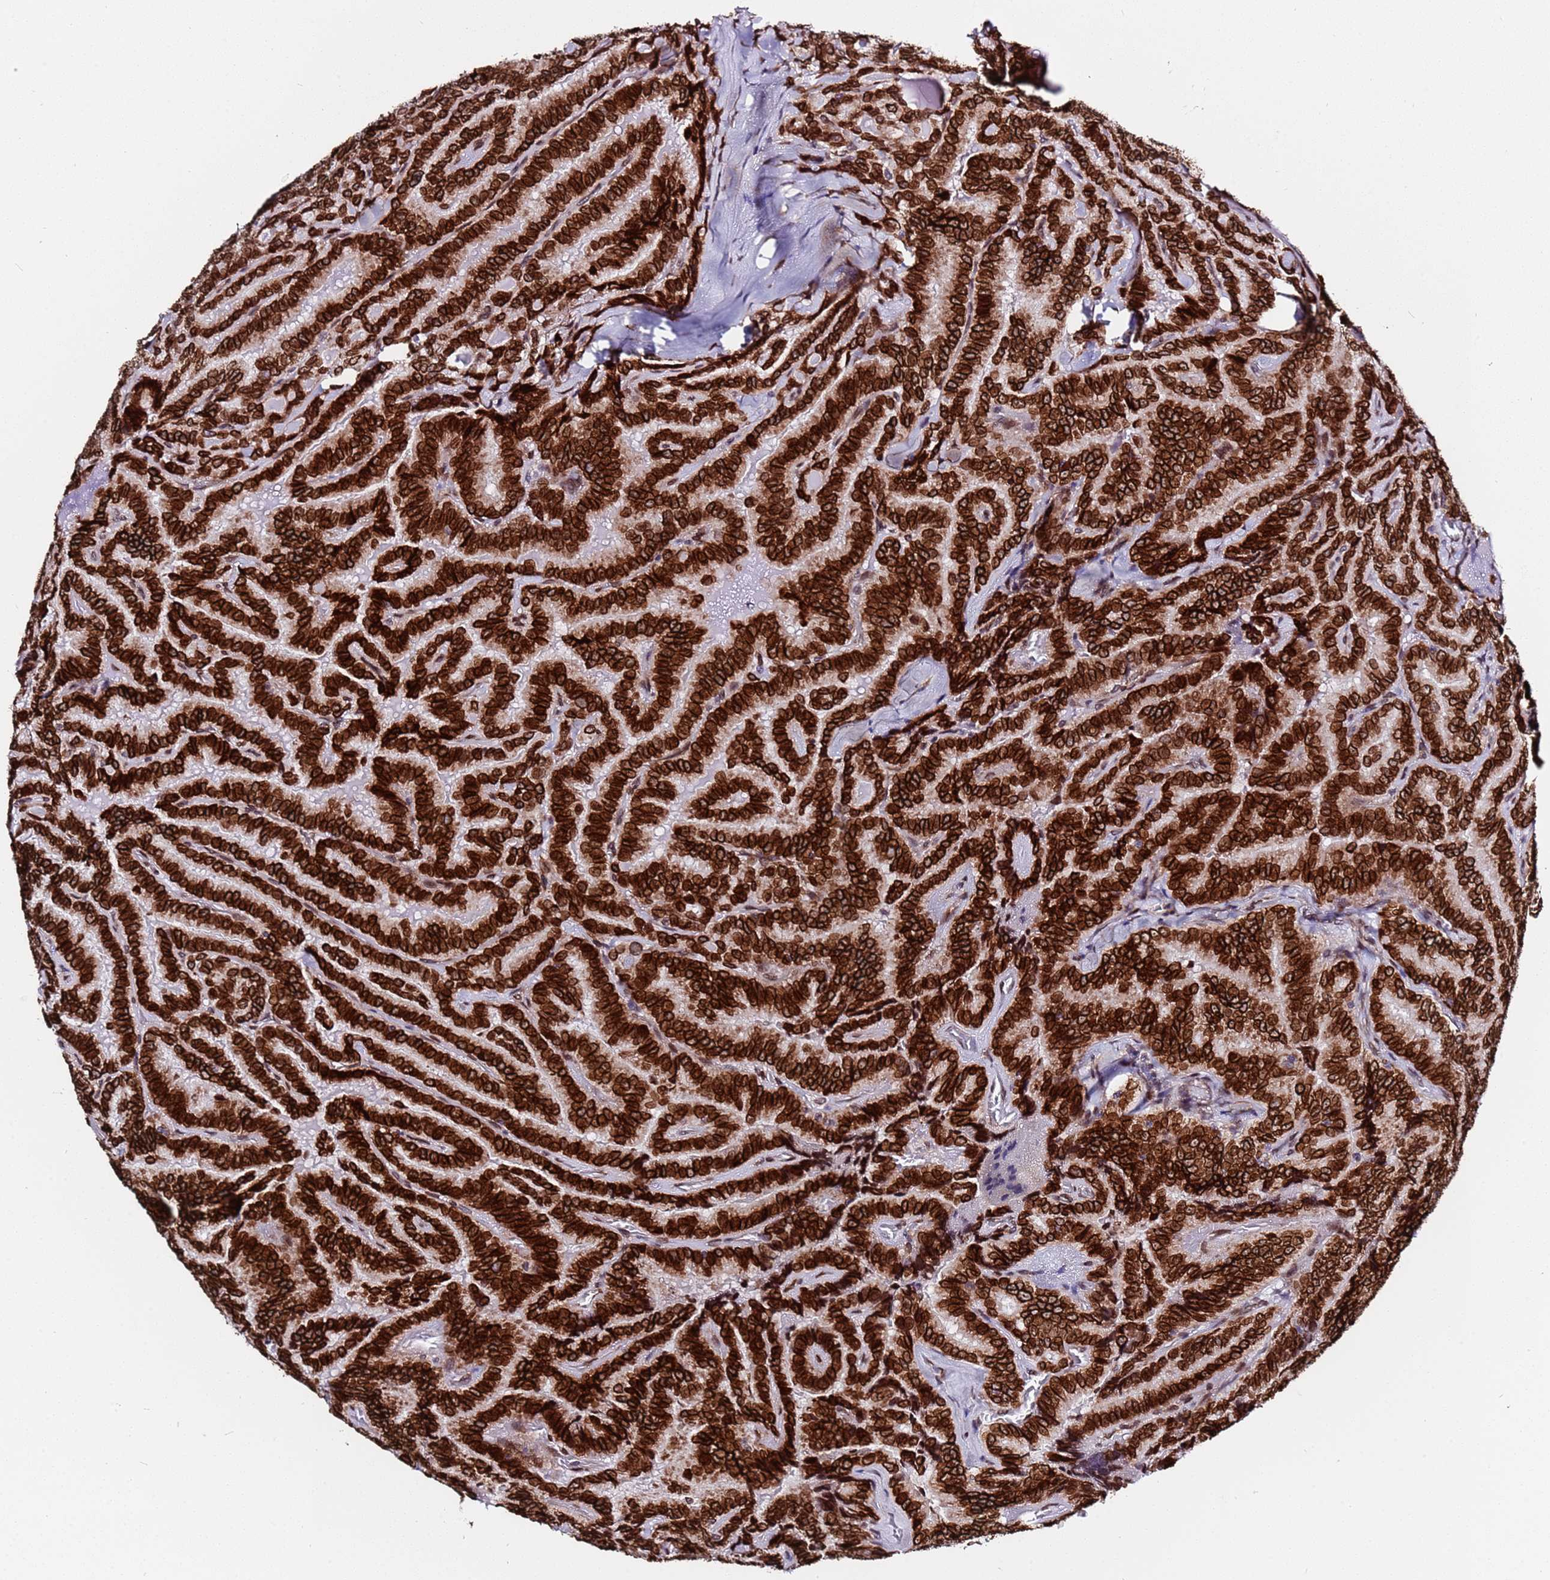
{"staining": {"intensity": "strong", "quantity": ">75%", "location": "cytoplasmic/membranous,nuclear"}, "tissue": "thyroid cancer", "cell_type": "Tumor cells", "image_type": "cancer", "snomed": [{"axis": "morphology", "description": "Papillary adenocarcinoma, NOS"}, {"axis": "topography", "description": "Thyroid gland"}], "caption": "This is an image of immunohistochemistry staining of thyroid papillary adenocarcinoma, which shows strong expression in the cytoplasmic/membranous and nuclear of tumor cells.", "gene": "TOR1AIP1", "patient": {"sex": "male", "age": 61}}